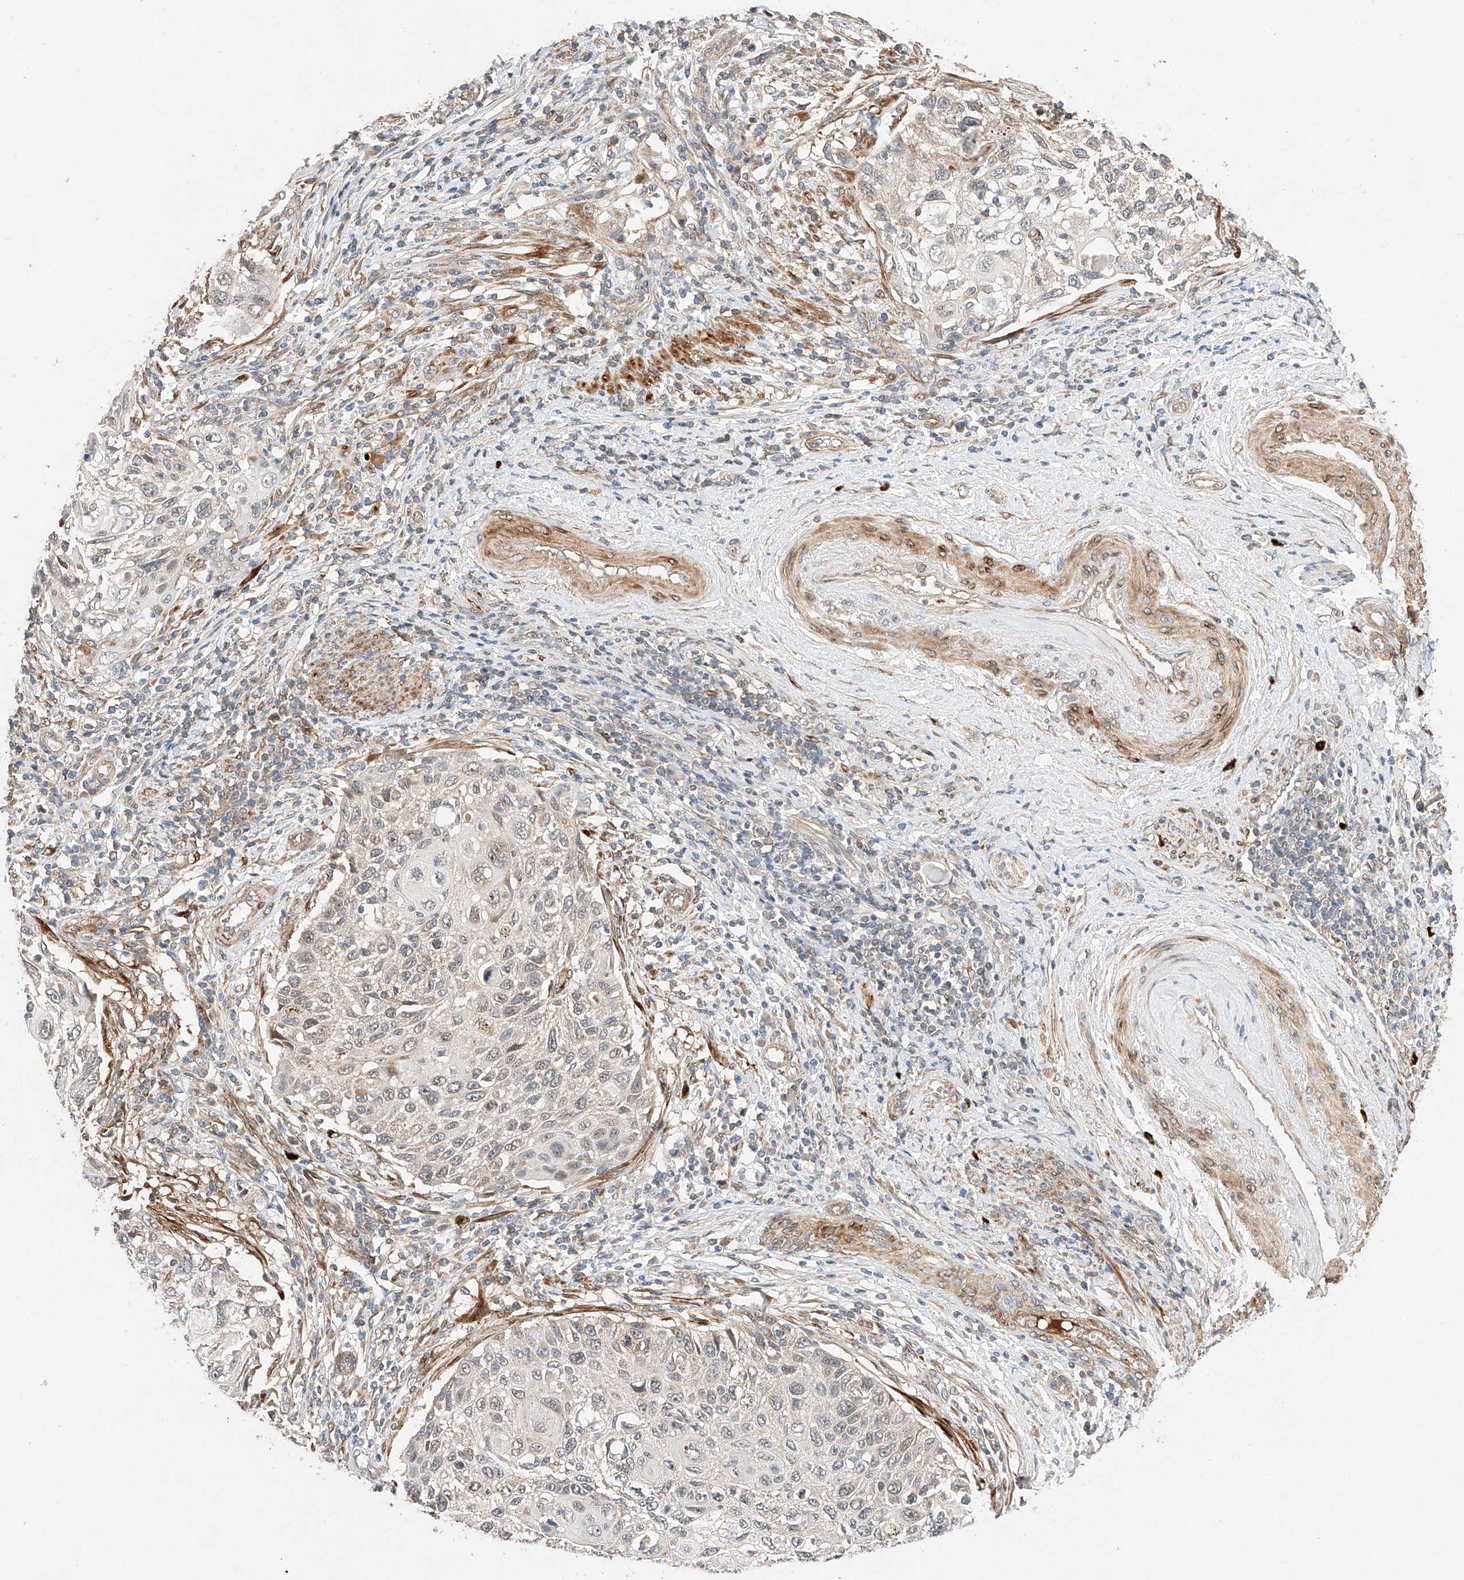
{"staining": {"intensity": "negative", "quantity": "none", "location": "none"}, "tissue": "cervical cancer", "cell_type": "Tumor cells", "image_type": "cancer", "snomed": [{"axis": "morphology", "description": "Squamous cell carcinoma, NOS"}, {"axis": "topography", "description": "Cervix"}], "caption": "An immunohistochemistry (IHC) image of squamous cell carcinoma (cervical) is shown. There is no staining in tumor cells of squamous cell carcinoma (cervical).", "gene": "RAB23", "patient": {"sex": "female", "age": 70}}